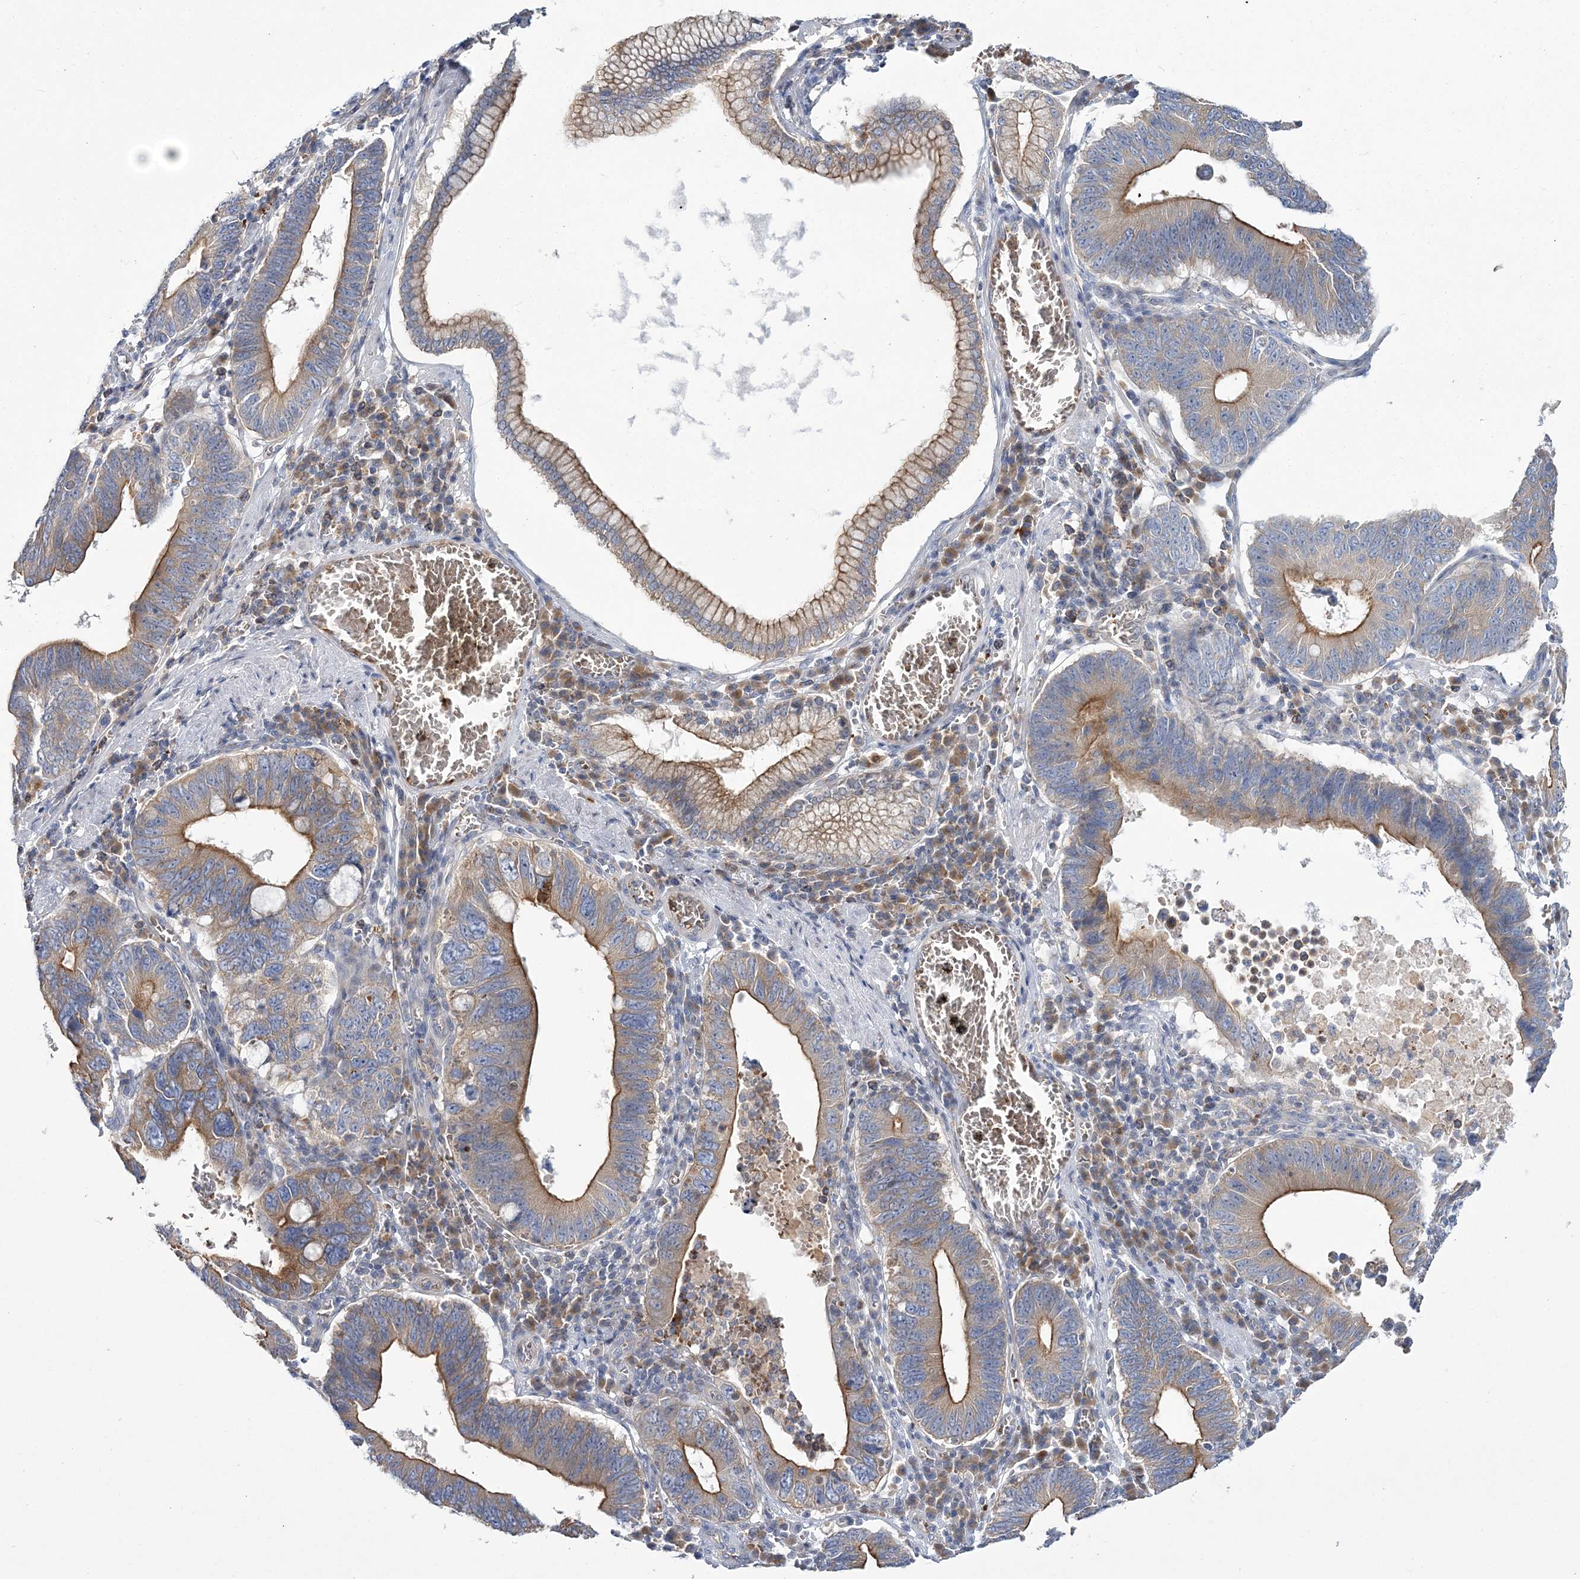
{"staining": {"intensity": "moderate", "quantity": "25%-75%", "location": "cytoplasmic/membranous"}, "tissue": "stomach cancer", "cell_type": "Tumor cells", "image_type": "cancer", "snomed": [{"axis": "morphology", "description": "Adenocarcinoma, NOS"}, {"axis": "topography", "description": "Stomach"}, {"axis": "topography", "description": "Gastric cardia"}], "caption": "Immunohistochemistry (IHC) (DAB) staining of stomach cancer (adenocarcinoma) reveals moderate cytoplasmic/membranous protein positivity in about 25%-75% of tumor cells.", "gene": "ATP11B", "patient": {"sex": "male", "age": 59}}